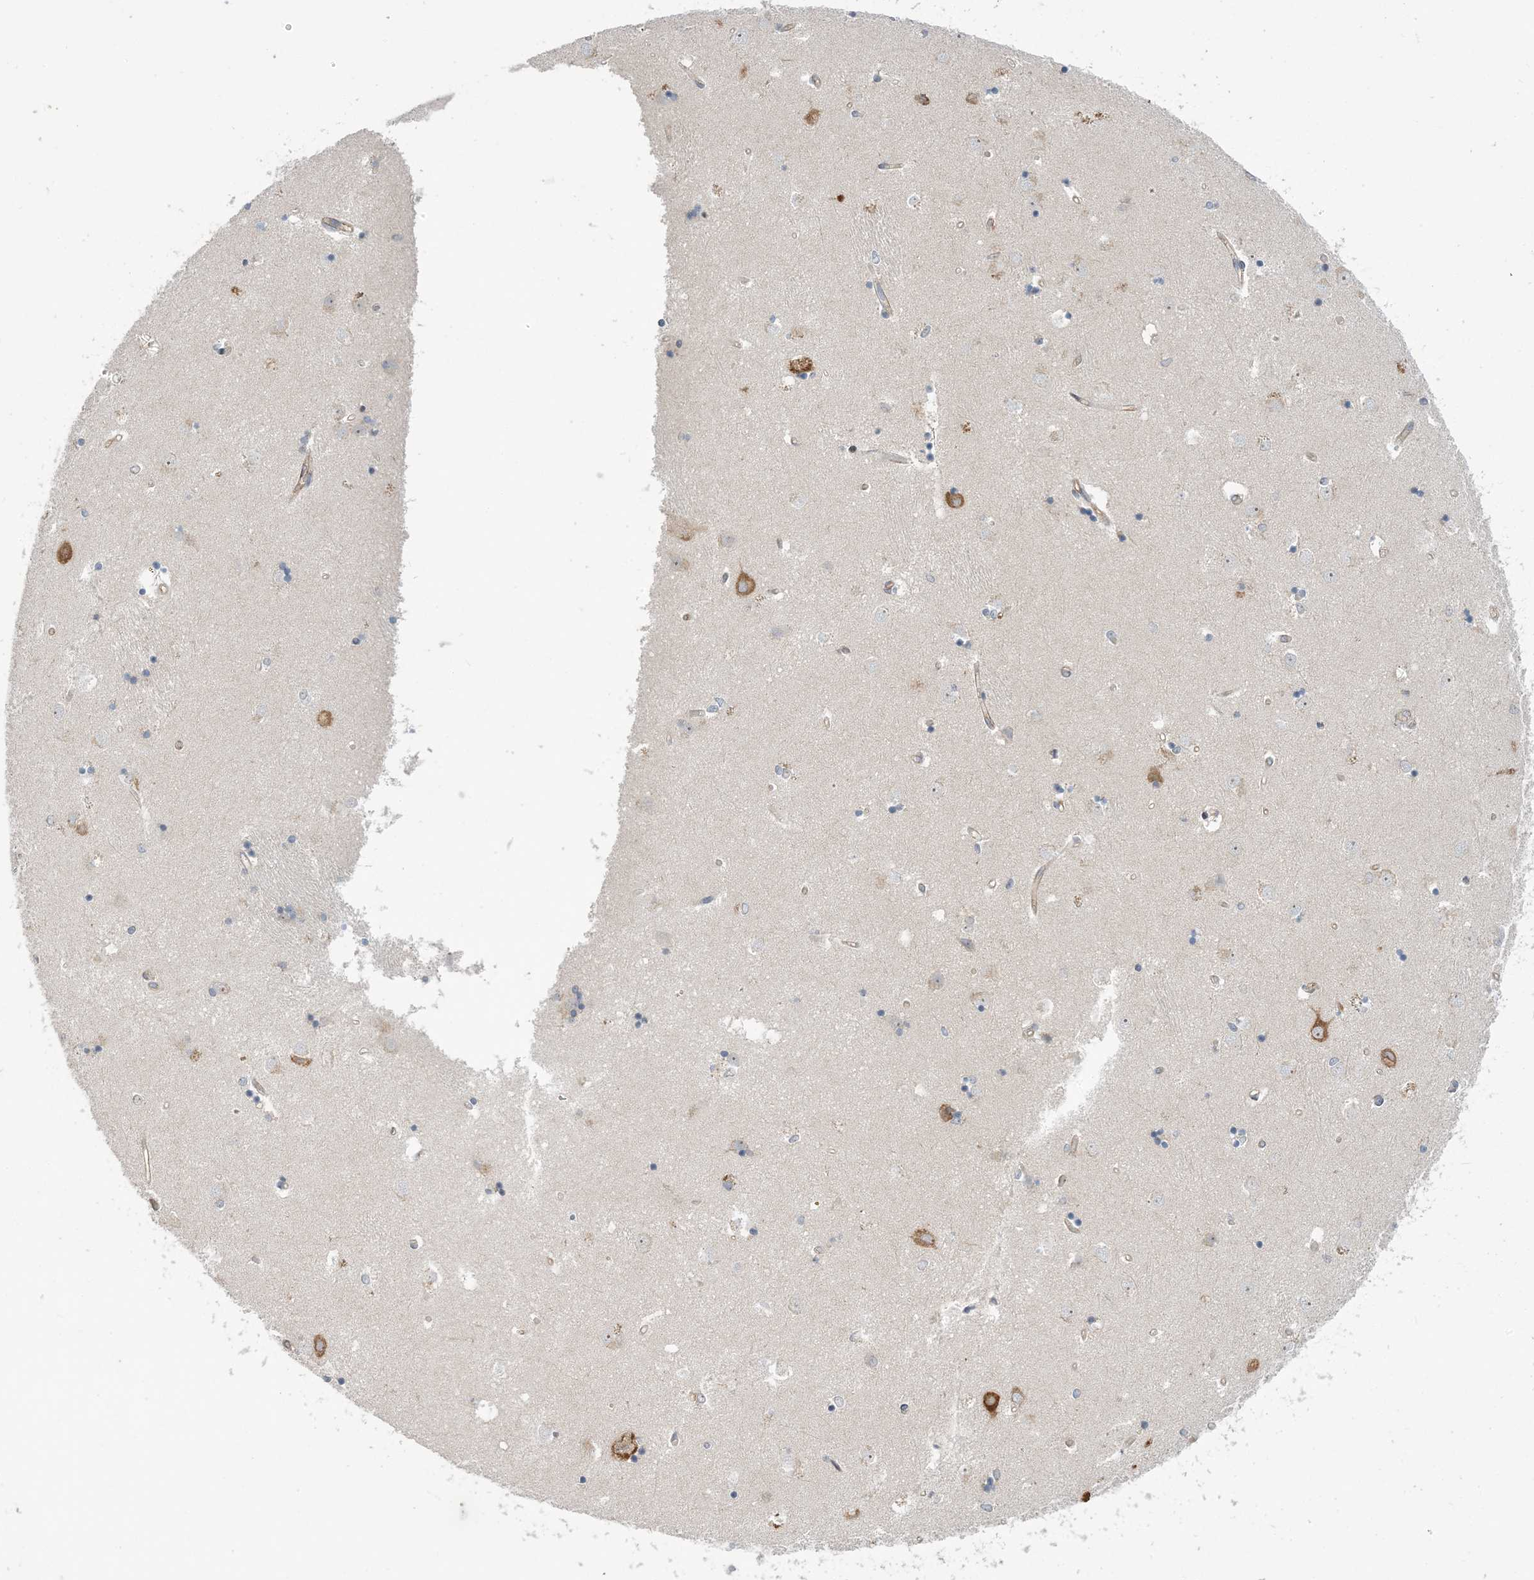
{"staining": {"intensity": "negative", "quantity": "none", "location": "none"}, "tissue": "caudate", "cell_type": "Glial cells", "image_type": "normal", "snomed": [{"axis": "morphology", "description": "Normal tissue, NOS"}, {"axis": "topography", "description": "Lateral ventricle wall"}], "caption": "This micrograph is of normal caudate stained with immunohistochemistry to label a protein in brown with the nuclei are counter-stained blue. There is no positivity in glial cells.", "gene": "IL36B", "patient": {"sex": "male", "age": 45}}